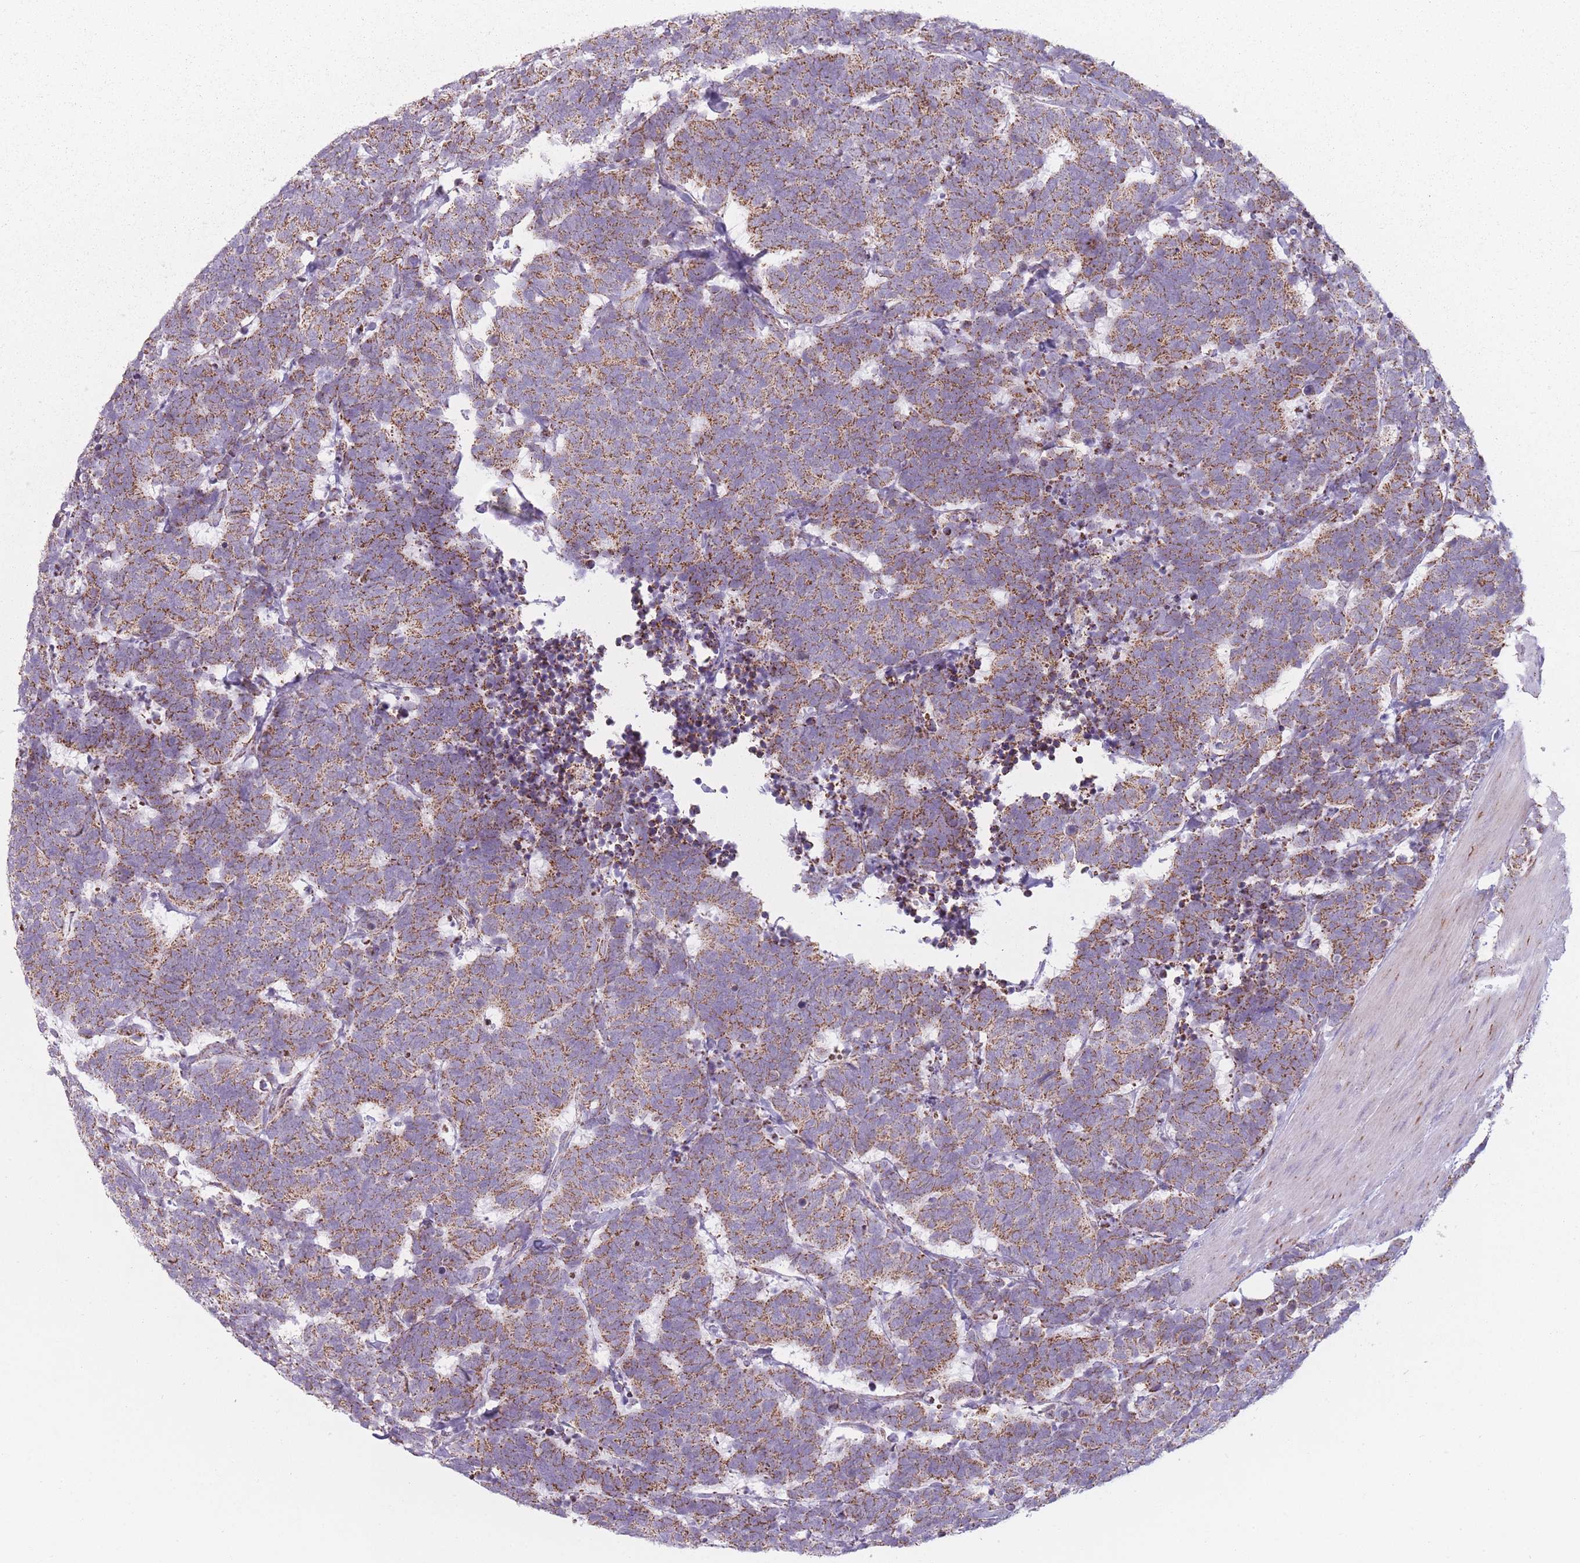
{"staining": {"intensity": "moderate", "quantity": ">75%", "location": "cytoplasmic/membranous"}, "tissue": "carcinoid", "cell_type": "Tumor cells", "image_type": "cancer", "snomed": [{"axis": "morphology", "description": "Carcinoma, NOS"}, {"axis": "morphology", "description": "Carcinoid, malignant, NOS"}, {"axis": "topography", "description": "Urinary bladder"}], "caption": "This histopathology image shows malignant carcinoid stained with immunohistochemistry (IHC) to label a protein in brown. The cytoplasmic/membranous of tumor cells show moderate positivity for the protein. Nuclei are counter-stained blue.", "gene": "DCHS1", "patient": {"sex": "male", "age": 57}}